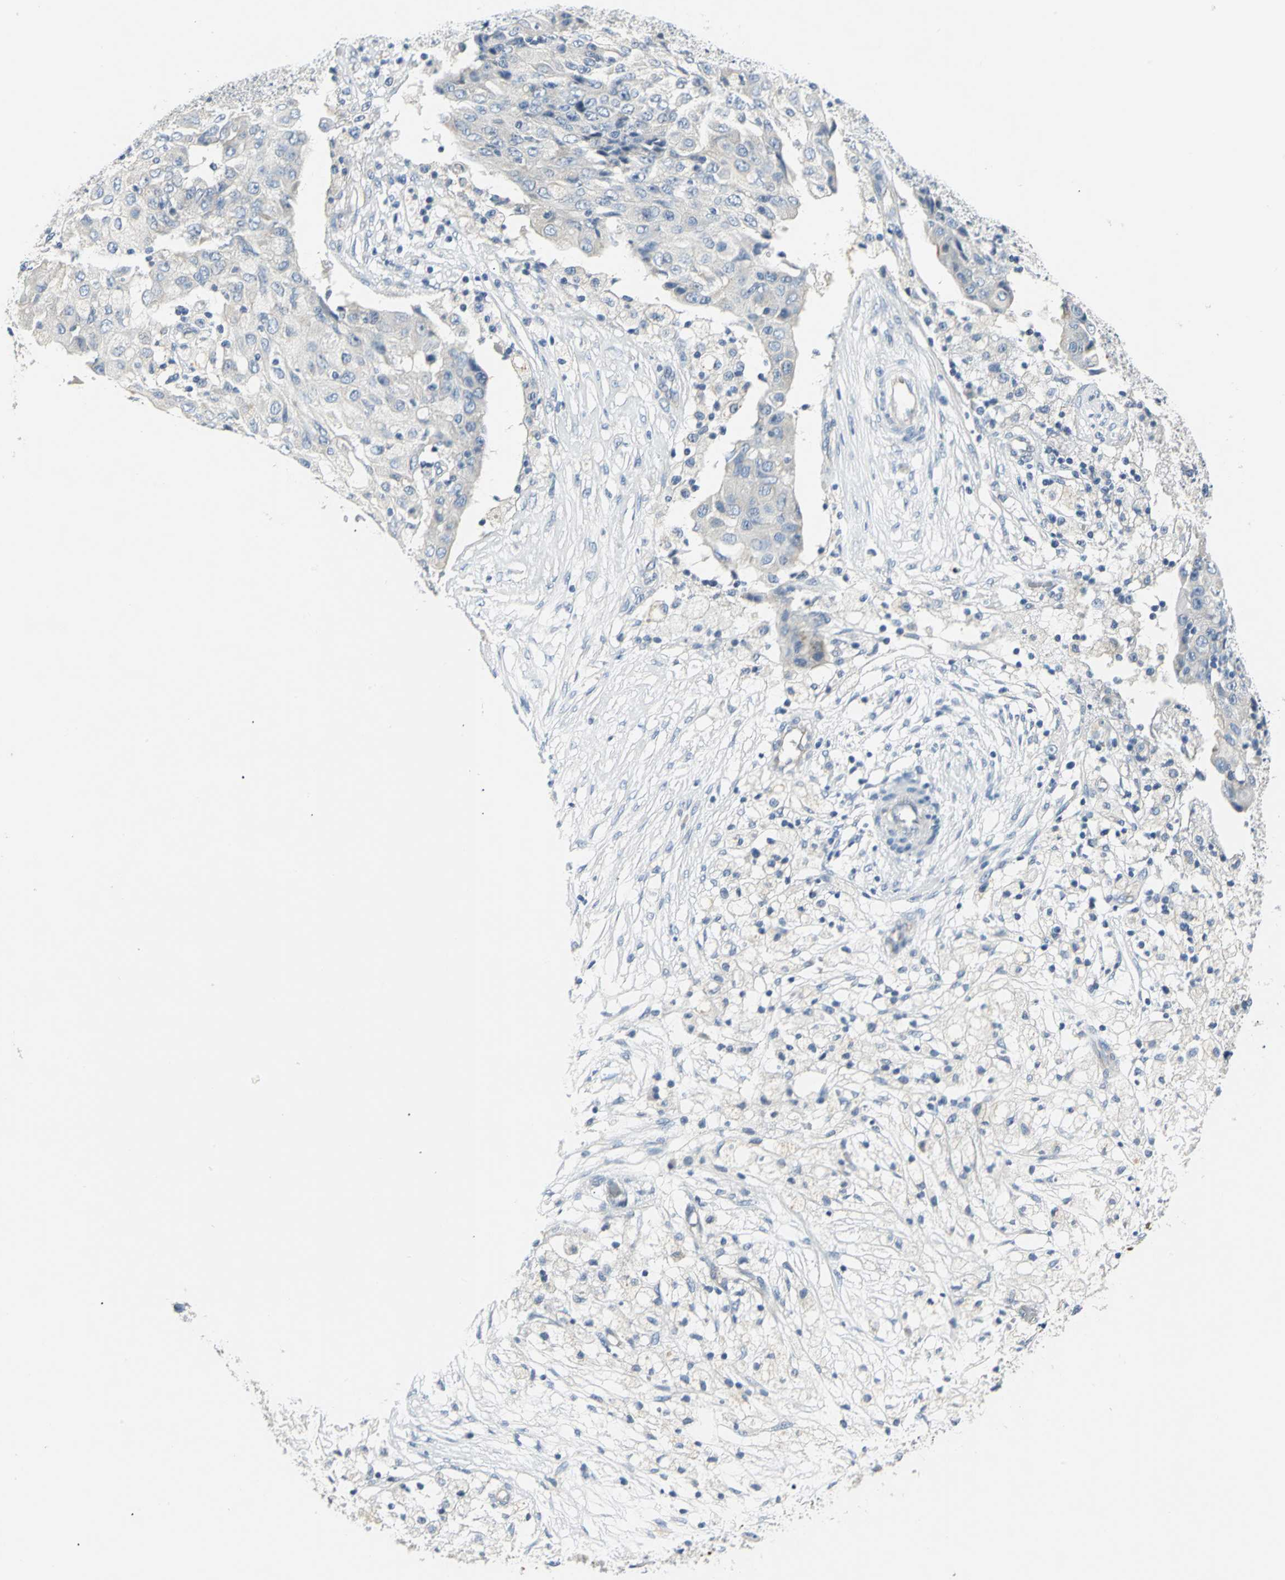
{"staining": {"intensity": "negative", "quantity": "none", "location": "none"}, "tissue": "ovarian cancer", "cell_type": "Tumor cells", "image_type": "cancer", "snomed": [{"axis": "morphology", "description": "Carcinoma, endometroid"}, {"axis": "topography", "description": "Ovary"}], "caption": "Immunohistochemistry of human ovarian endometroid carcinoma reveals no expression in tumor cells.", "gene": "RIPOR1", "patient": {"sex": "female", "age": 42}}